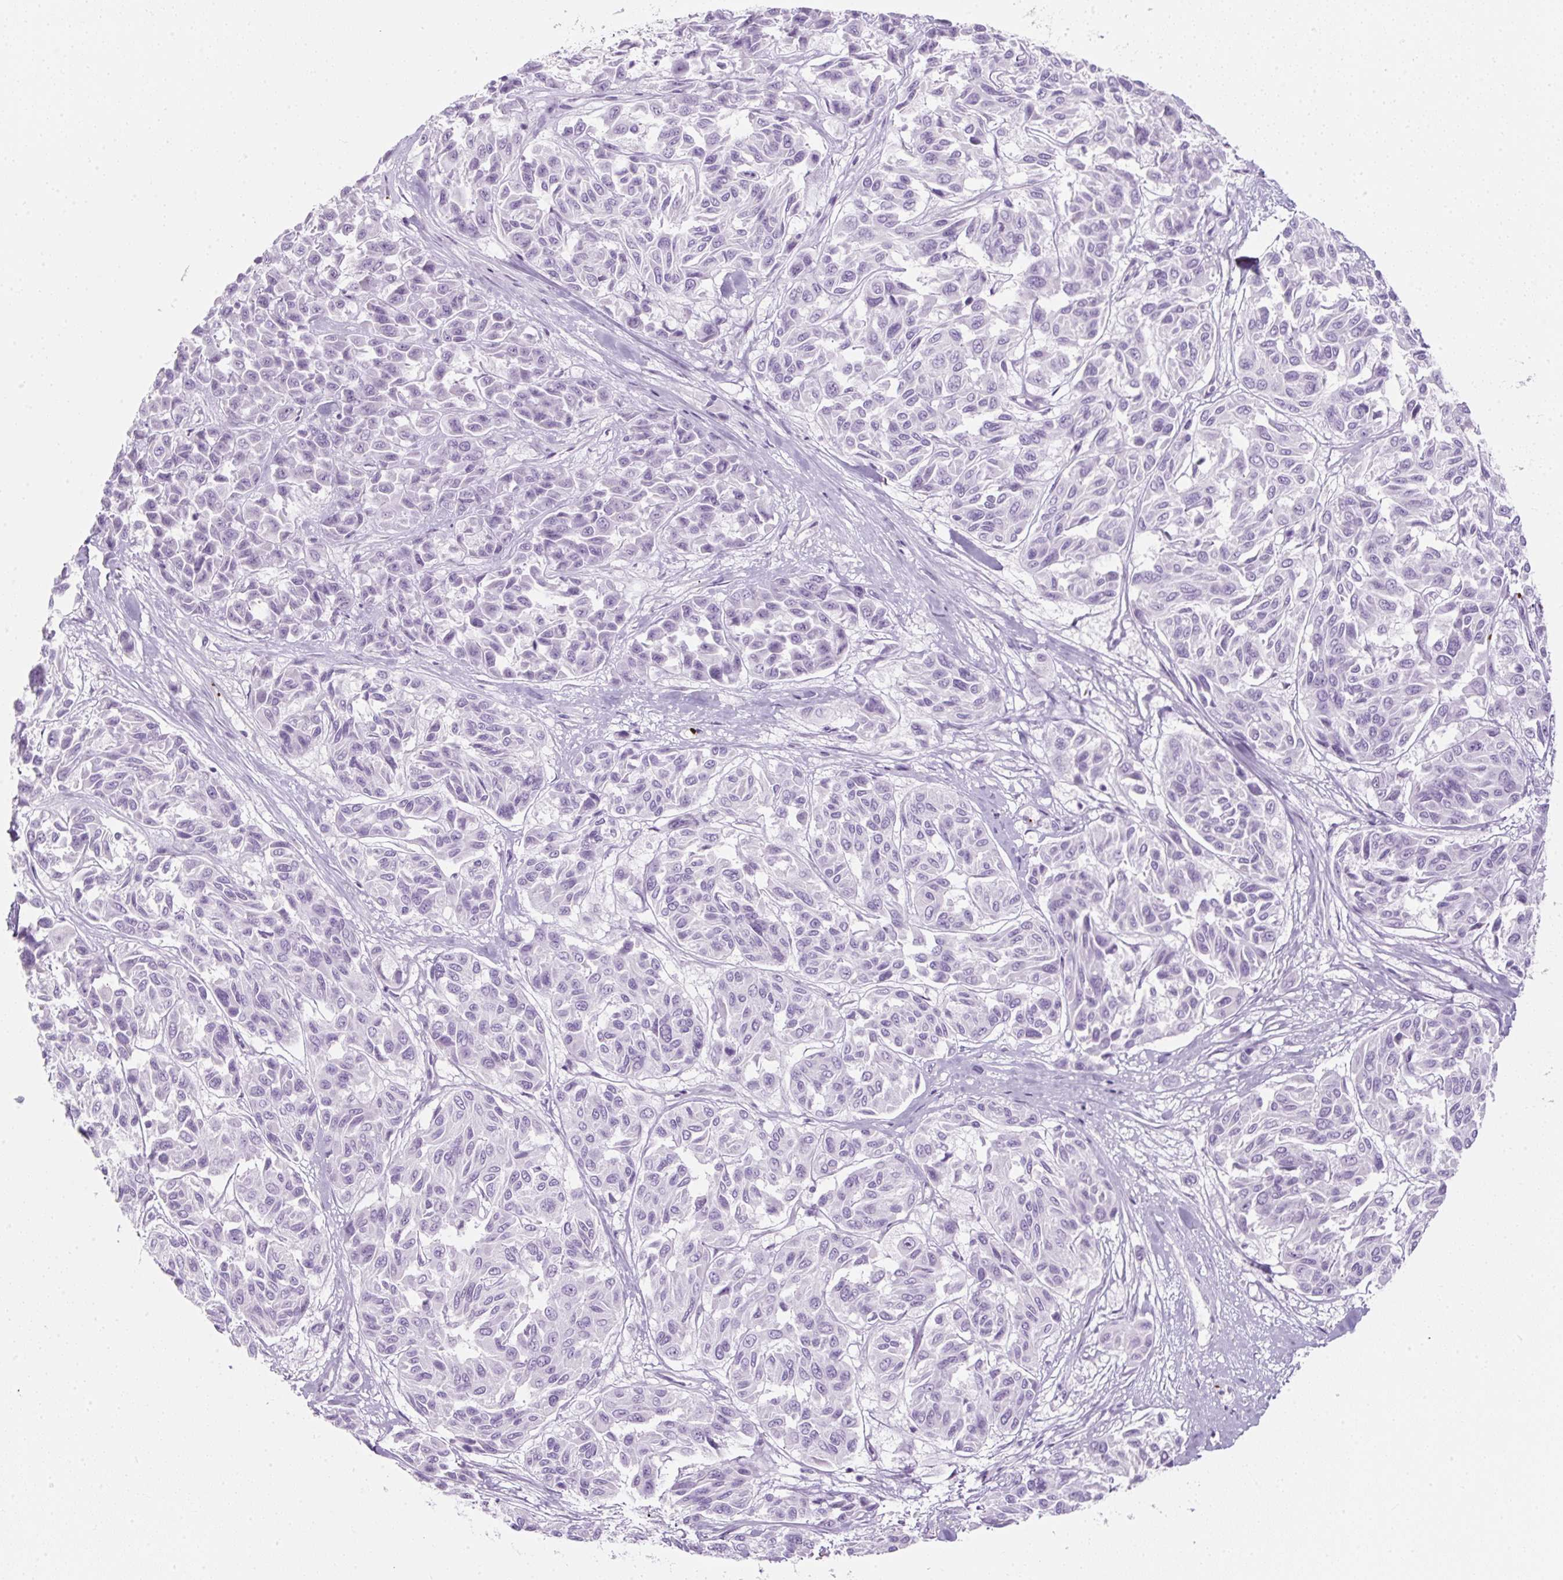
{"staining": {"intensity": "negative", "quantity": "none", "location": "none"}, "tissue": "melanoma", "cell_type": "Tumor cells", "image_type": "cancer", "snomed": [{"axis": "morphology", "description": "Malignant melanoma, NOS"}, {"axis": "topography", "description": "Skin"}], "caption": "Immunohistochemistry (IHC) histopathology image of human malignant melanoma stained for a protein (brown), which demonstrates no expression in tumor cells. (Stains: DAB (3,3'-diaminobenzidine) immunohistochemistry with hematoxylin counter stain, Microscopy: brightfield microscopy at high magnification).", "gene": "PF4V1", "patient": {"sex": "female", "age": 66}}